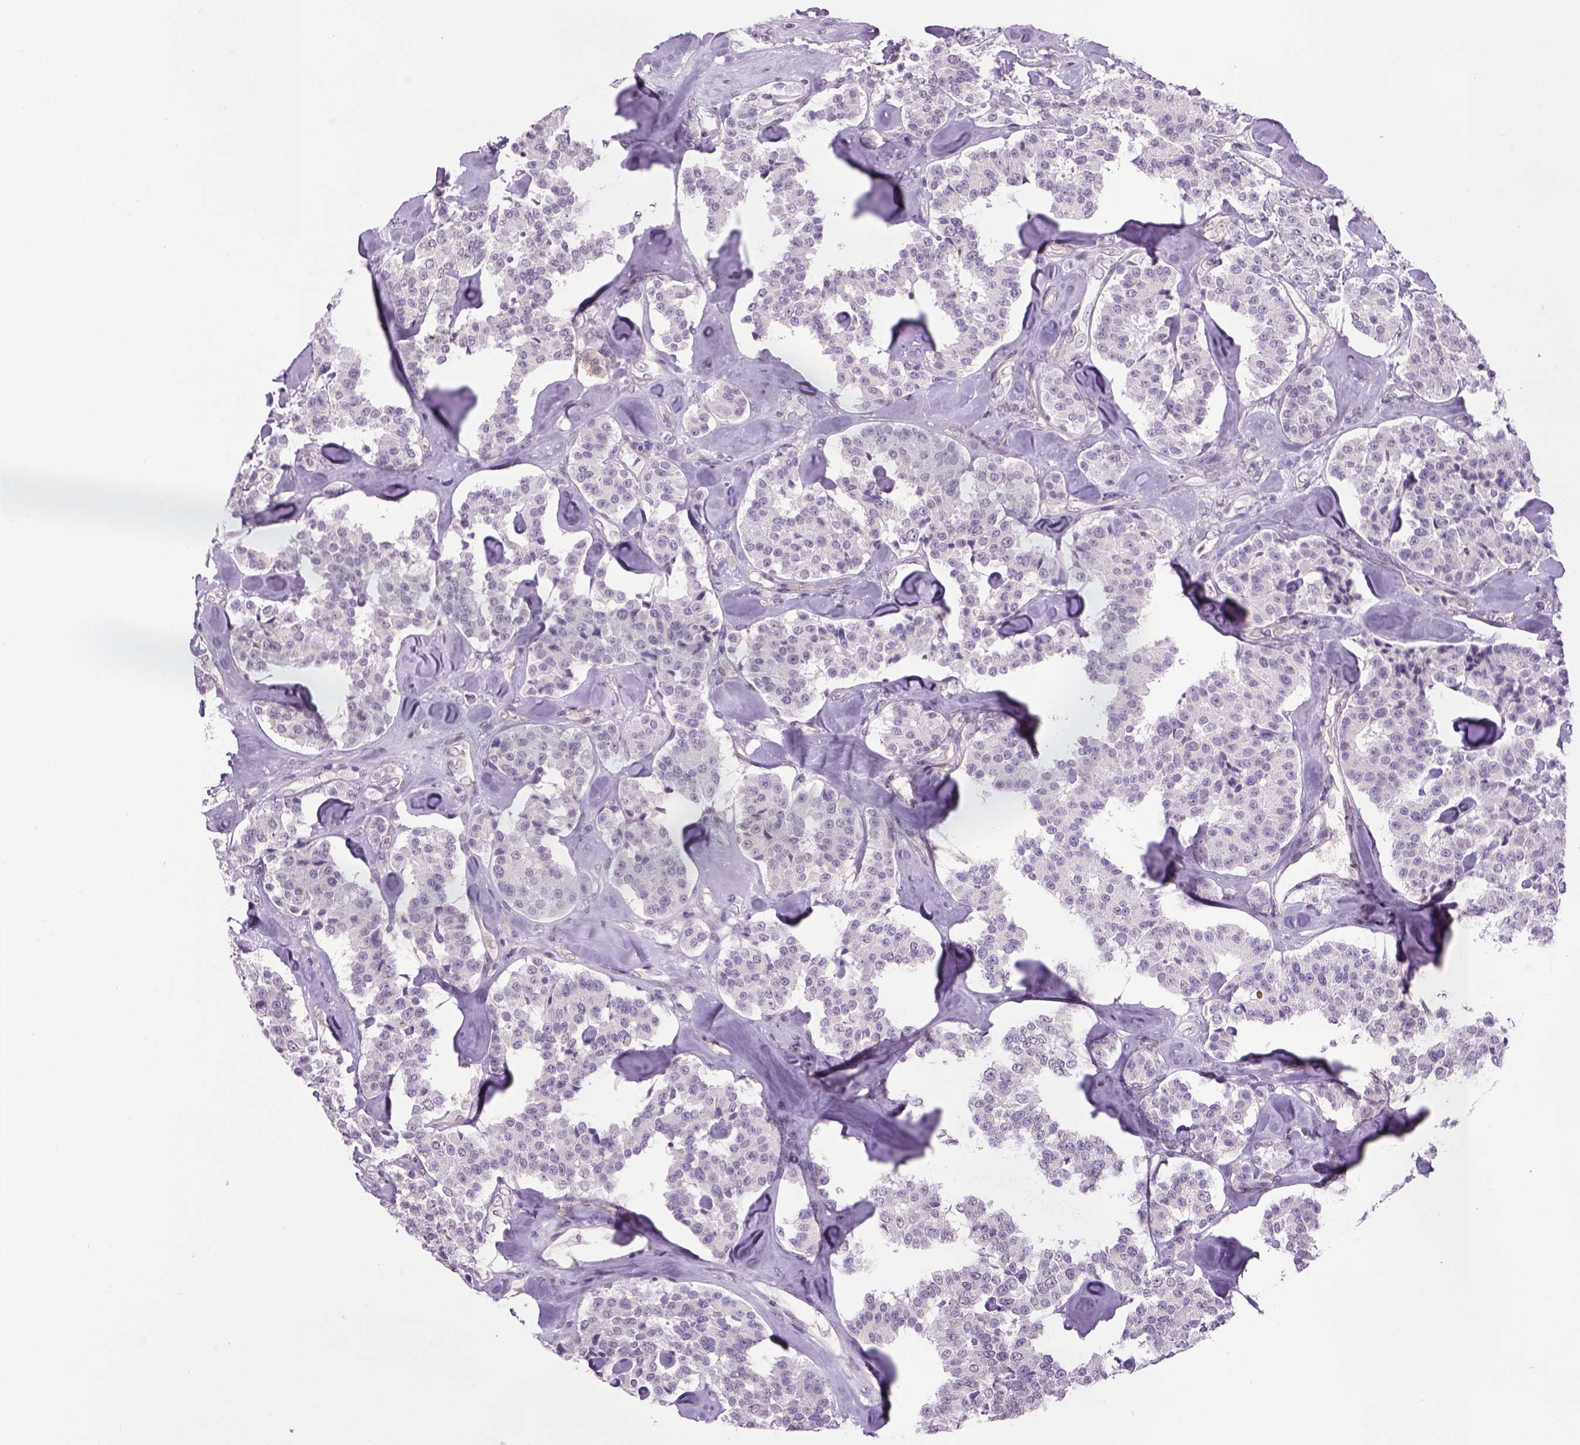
{"staining": {"intensity": "negative", "quantity": "none", "location": "none"}, "tissue": "carcinoid", "cell_type": "Tumor cells", "image_type": "cancer", "snomed": [{"axis": "morphology", "description": "Carcinoid, malignant, NOS"}, {"axis": "topography", "description": "Pancreas"}], "caption": "A photomicrograph of carcinoid stained for a protein exhibits no brown staining in tumor cells.", "gene": "PRRT1", "patient": {"sex": "male", "age": 41}}